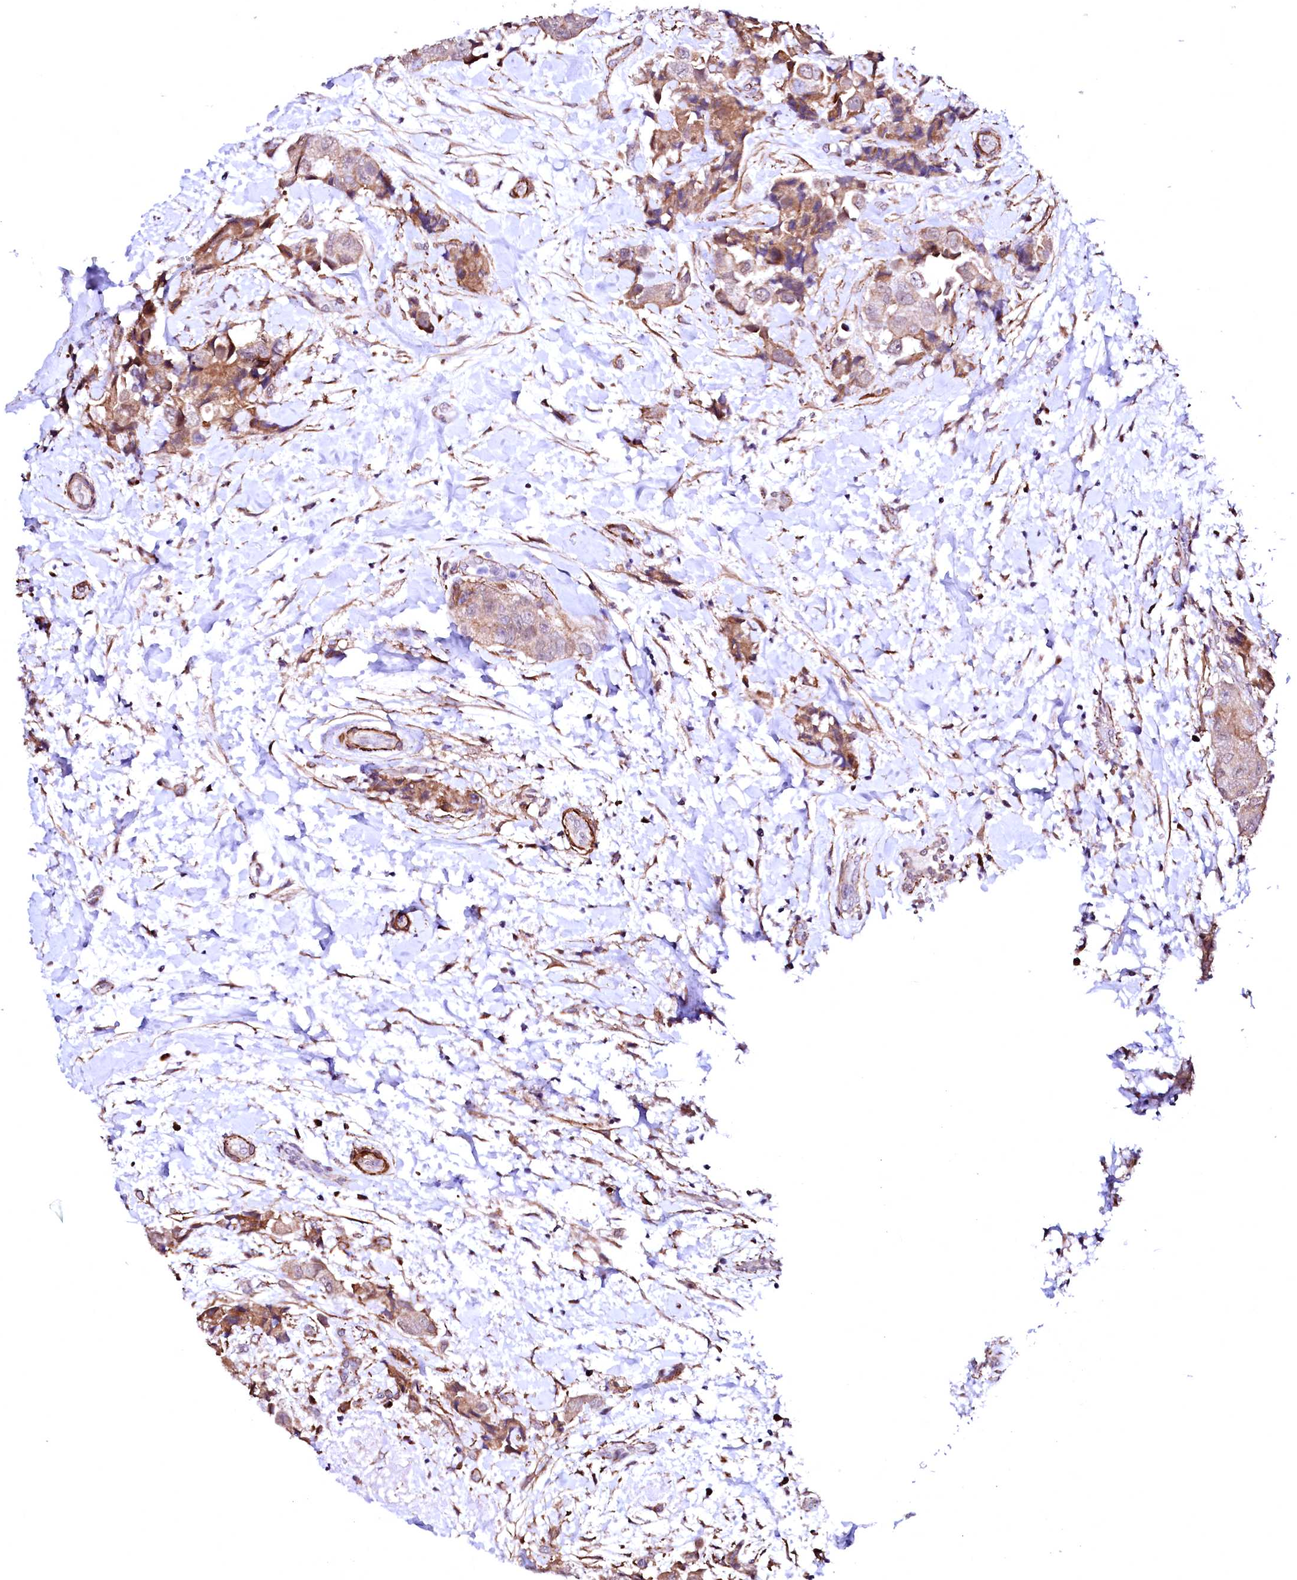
{"staining": {"intensity": "weak", "quantity": "25%-75%", "location": "cytoplasmic/membranous"}, "tissue": "breast cancer", "cell_type": "Tumor cells", "image_type": "cancer", "snomed": [{"axis": "morphology", "description": "Normal tissue, NOS"}, {"axis": "morphology", "description": "Duct carcinoma"}, {"axis": "topography", "description": "Breast"}], "caption": "Brown immunohistochemical staining in breast invasive ductal carcinoma exhibits weak cytoplasmic/membranous staining in about 25%-75% of tumor cells.", "gene": "GPR176", "patient": {"sex": "female", "age": 62}}